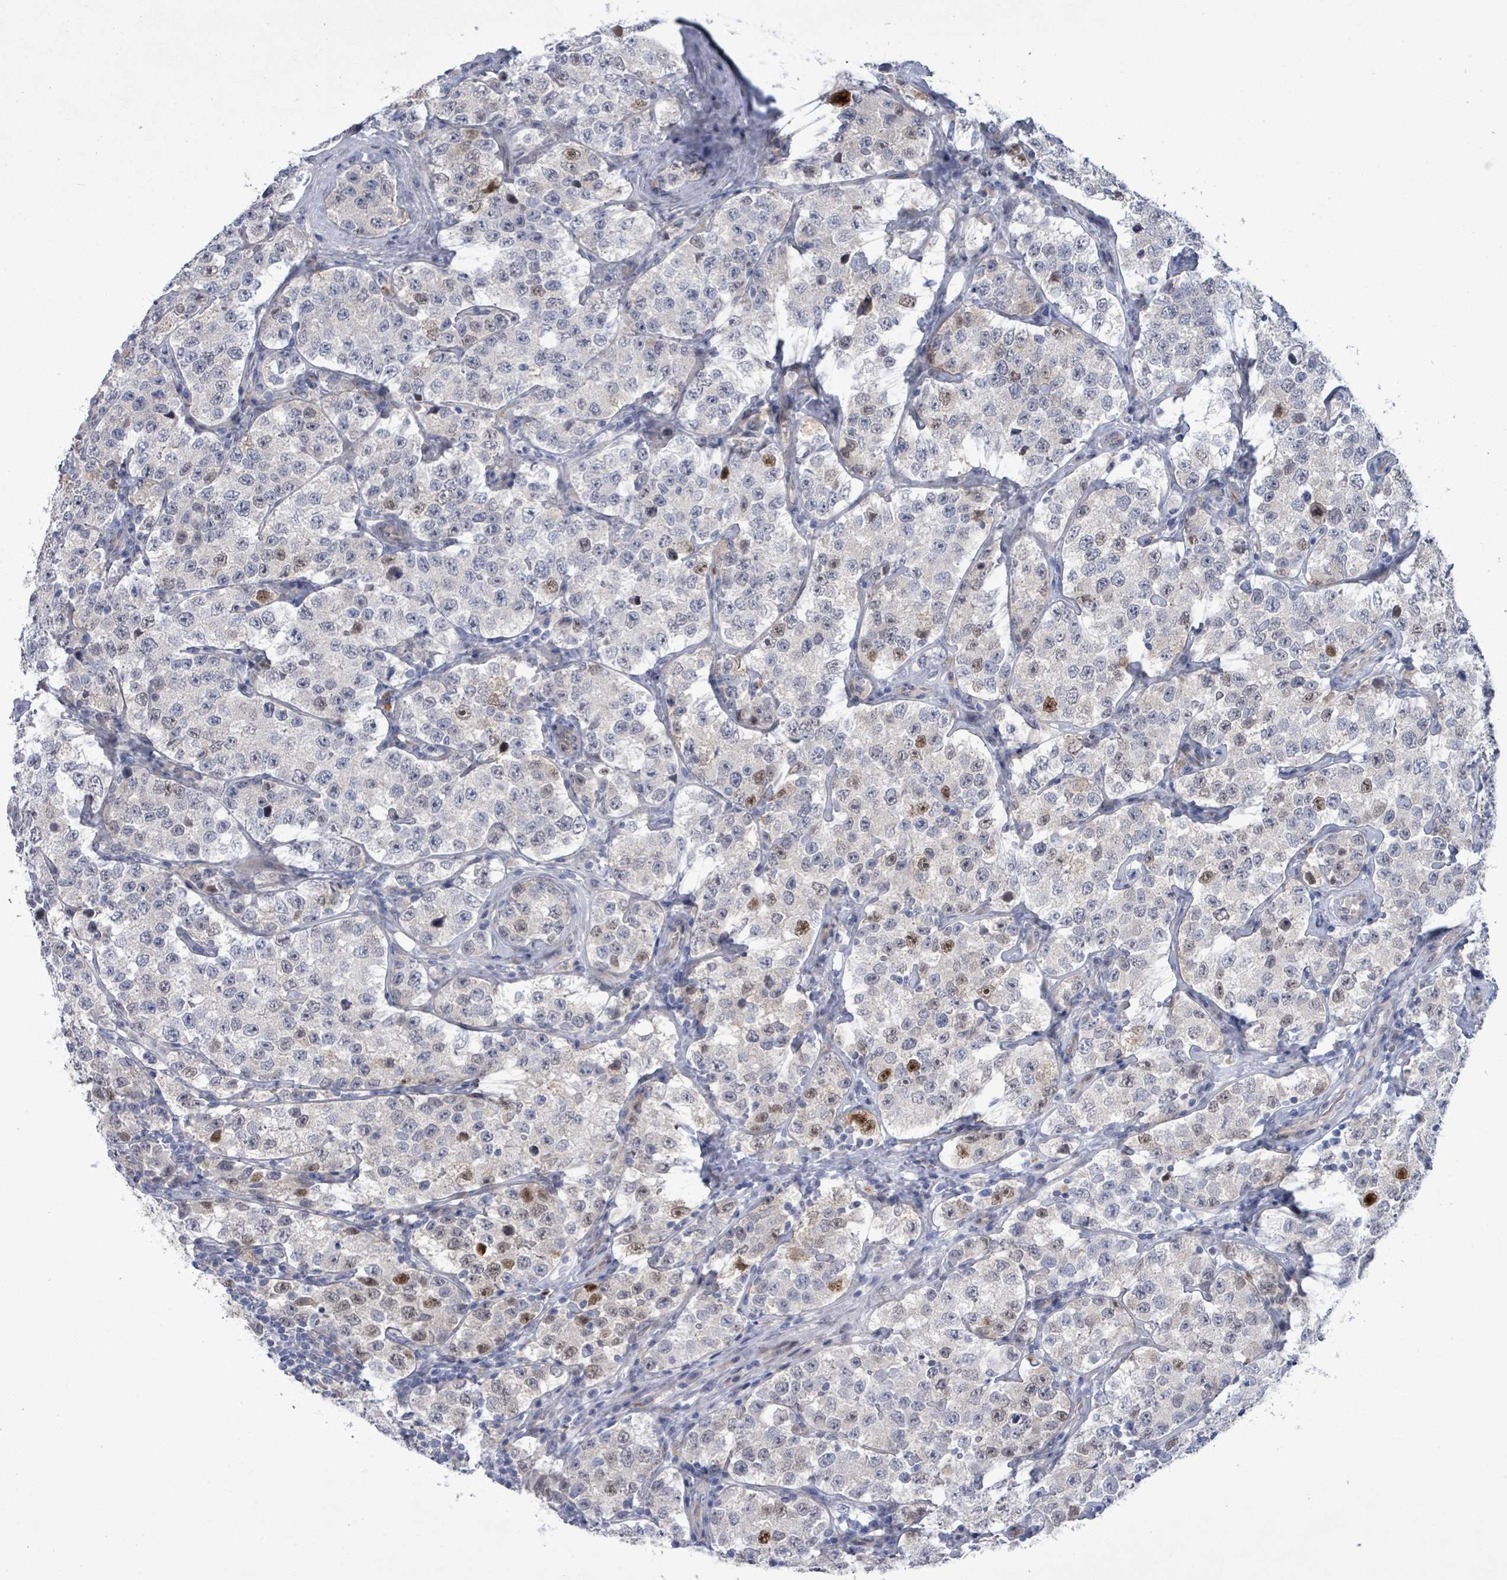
{"staining": {"intensity": "moderate", "quantity": "<25%", "location": "nuclear"}, "tissue": "testis cancer", "cell_type": "Tumor cells", "image_type": "cancer", "snomed": [{"axis": "morphology", "description": "Seminoma, NOS"}, {"axis": "topography", "description": "Testis"}], "caption": "Immunohistochemical staining of testis cancer (seminoma) reveals low levels of moderate nuclear protein expression in about <25% of tumor cells. (IHC, brightfield microscopy, high magnification).", "gene": "CT45A5", "patient": {"sex": "male", "age": 34}}